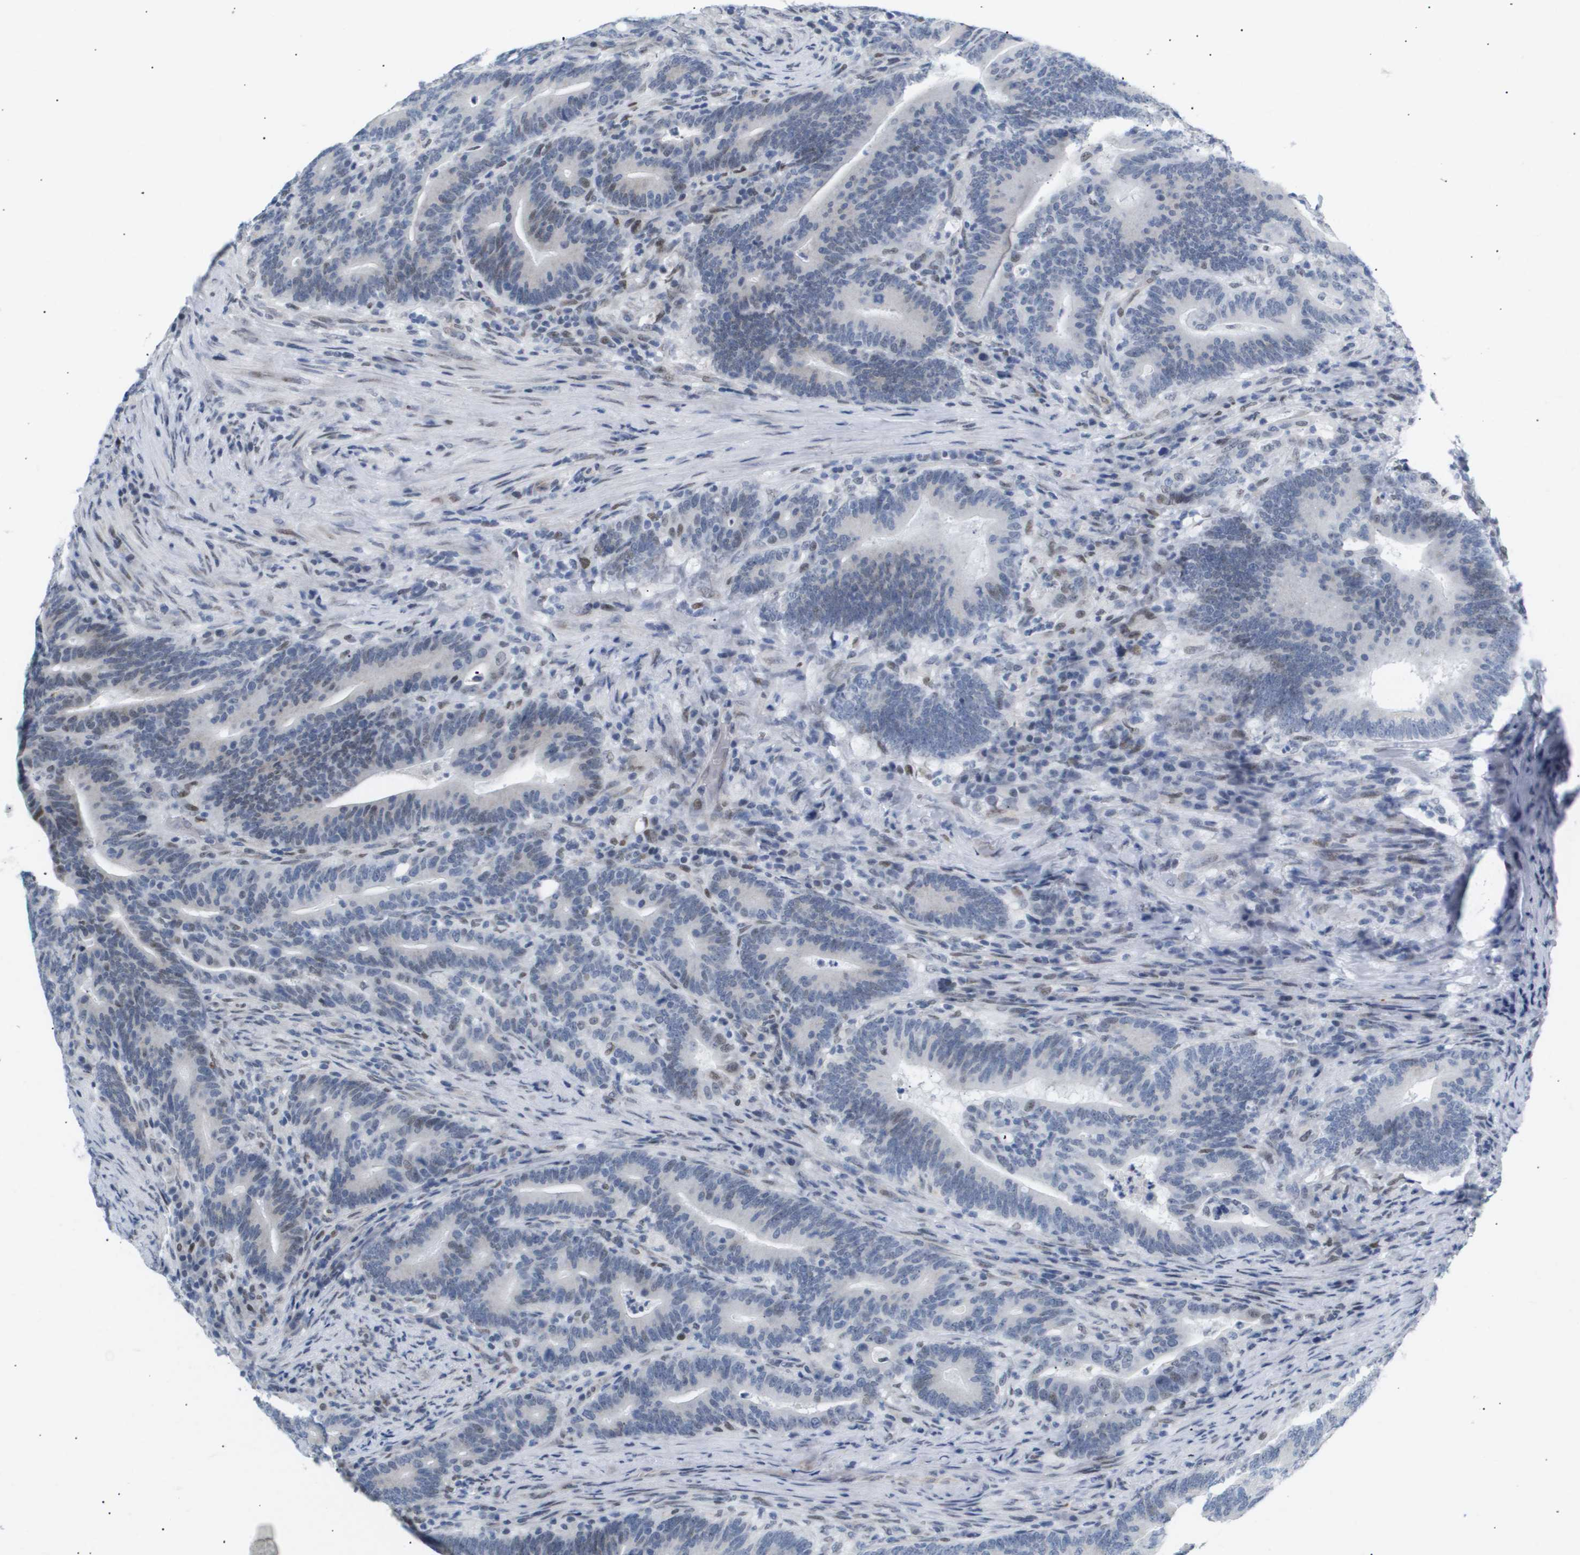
{"staining": {"intensity": "weak", "quantity": "<25%", "location": "nuclear"}, "tissue": "colorectal cancer", "cell_type": "Tumor cells", "image_type": "cancer", "snomed": [{"axis": "morphology", "description": "Normal tissue, NOS"}, {"axis": "morphology", "description": "Adenocarcinoma, NOS"}, {"axis": "topography", "description": "Colon"}], "caption": "Tumor cells show no significant protein staining in colorectal cancer.", "gene": "PPARD", "patient": {"sex": "female", "age": 66}}